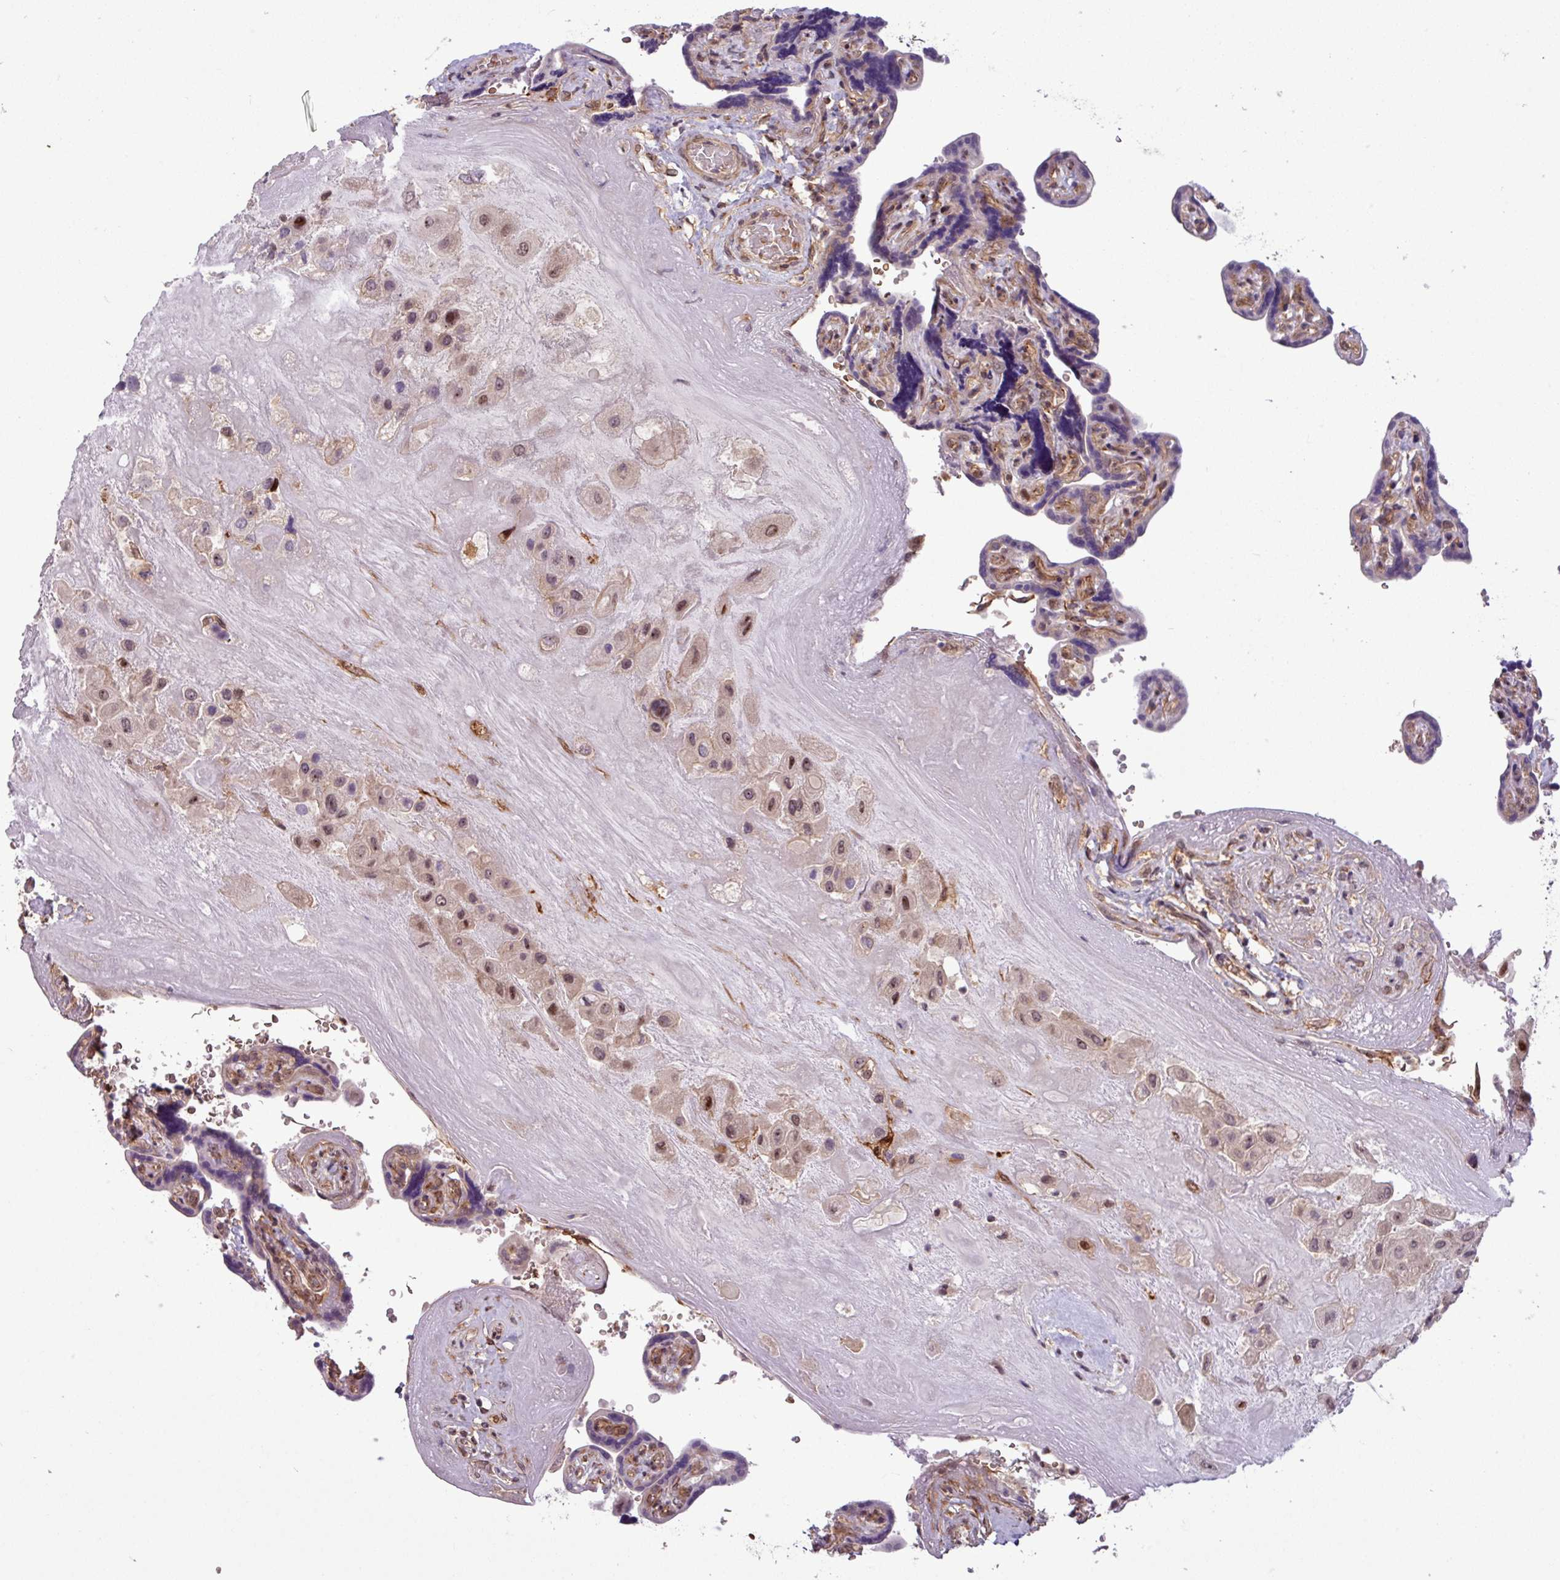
{"staining": {"intensity": "weak", "quantity": "25%-75%", "location": "nuclear"}, "tissue": "placenta", "cell_type": "Decidual cells", "image_type": "normal", "snomed": [{"axis": "morphology", "description": "Normal tissue, NOS"}, {"axis": "topography", "description": "Placenta"}], "caption": "Immunohistochemistry (IHC) micrograph of benign placenta stained for a protein (brown), which reveals low levels of weak nuclear positivity in approximately 25%-75% of decidual cells.", "gene": "C7orf50", "patient": {"sex": "female", "age": 32}}